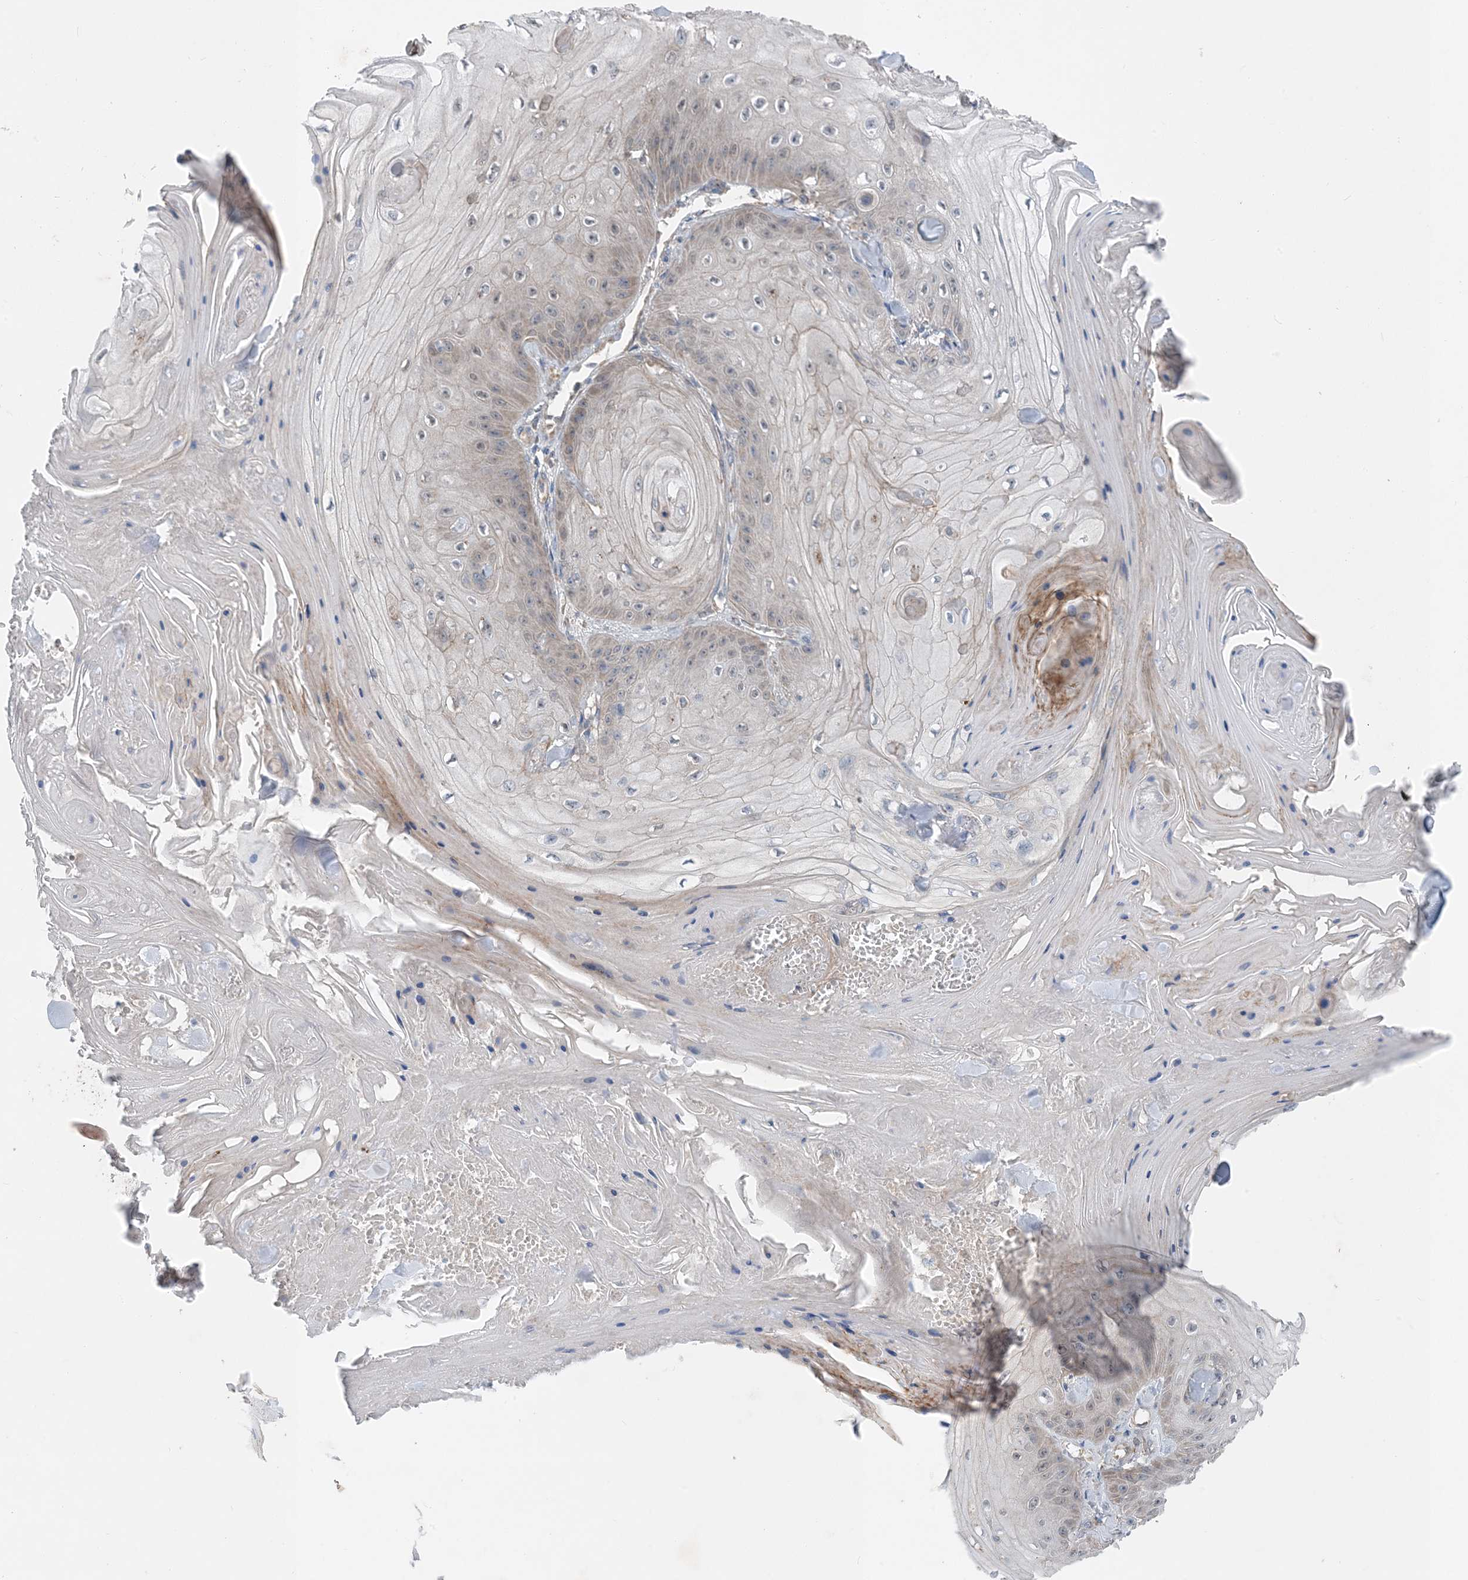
{"staining": {"intensity": "negative", "quantity": "none", "location": "none"}, "tissue": "skin cancer", "cell_type": "Tumor cells", "image_type": "cancer", "snomed": [{"axis": "morphology", "description": "Squamous cell carcinoma, NOS"}, {"axis": "topography", "description": "Skin"}], "caption": "Squamous cell carcinoma (skin) stained for a protein using immunohistochemistry demonstrates no expression tumor cells.", "gene": "DHX30", "patient": {"sex": "male", "age": 74}}